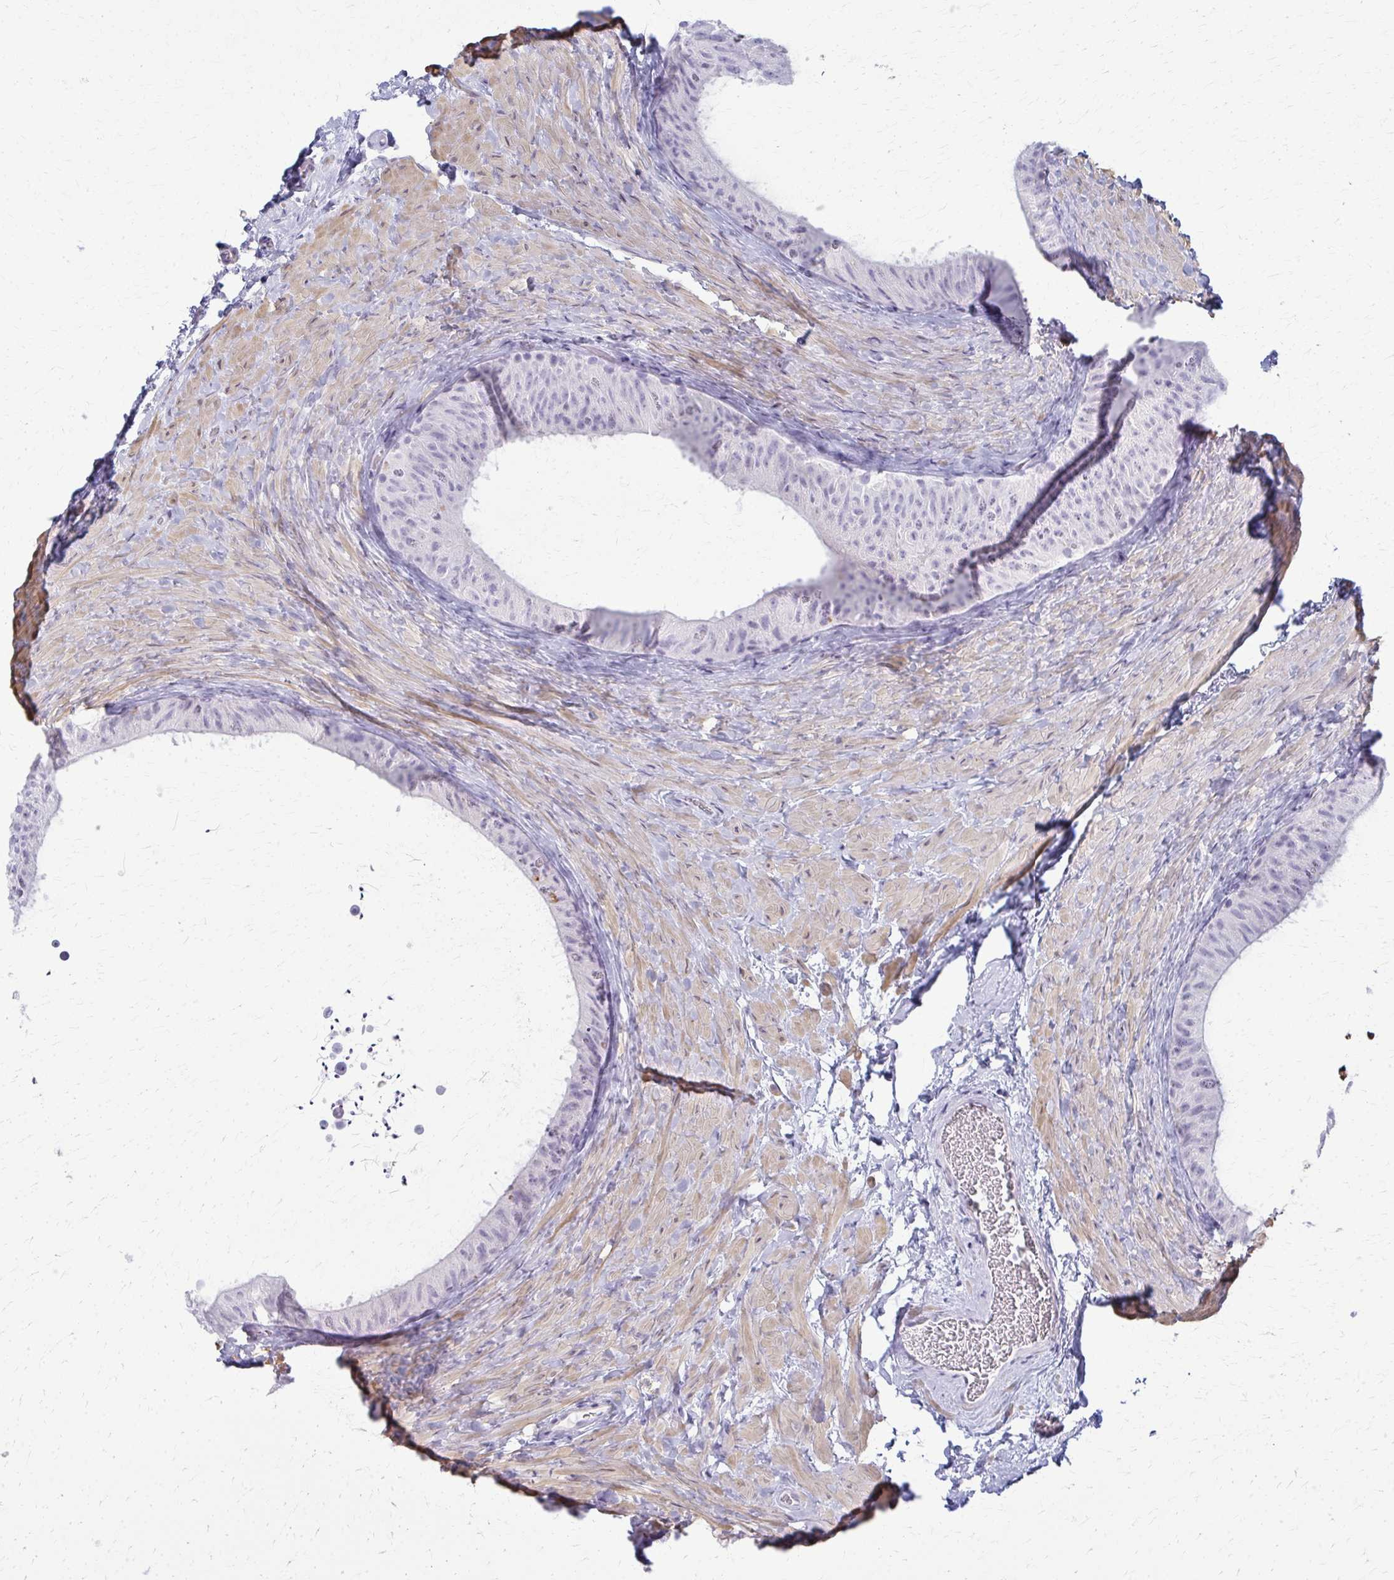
{"staining": {"intensity": "negative", "quantity": "none", "location": "none"}, "tissue": "epididymis", "cell_type": "Glandular cells", "image_type": "normal", "snomed": [{"axis": "morphology", "description": "Normal tissue, NOS"}, {"axis": "topography", "description": "Epididymis, spermatic cord, NOS"}, {"axis": "topography", "description": "Epididymis"}], "caption": "Epididymis was stained to show a protein in brown. There is no significant staining in glandular cells. (IHC, brightfield microscopy, high magnification).", "gene": "CA3", "patient": {"sex": "male", "age": 31}}